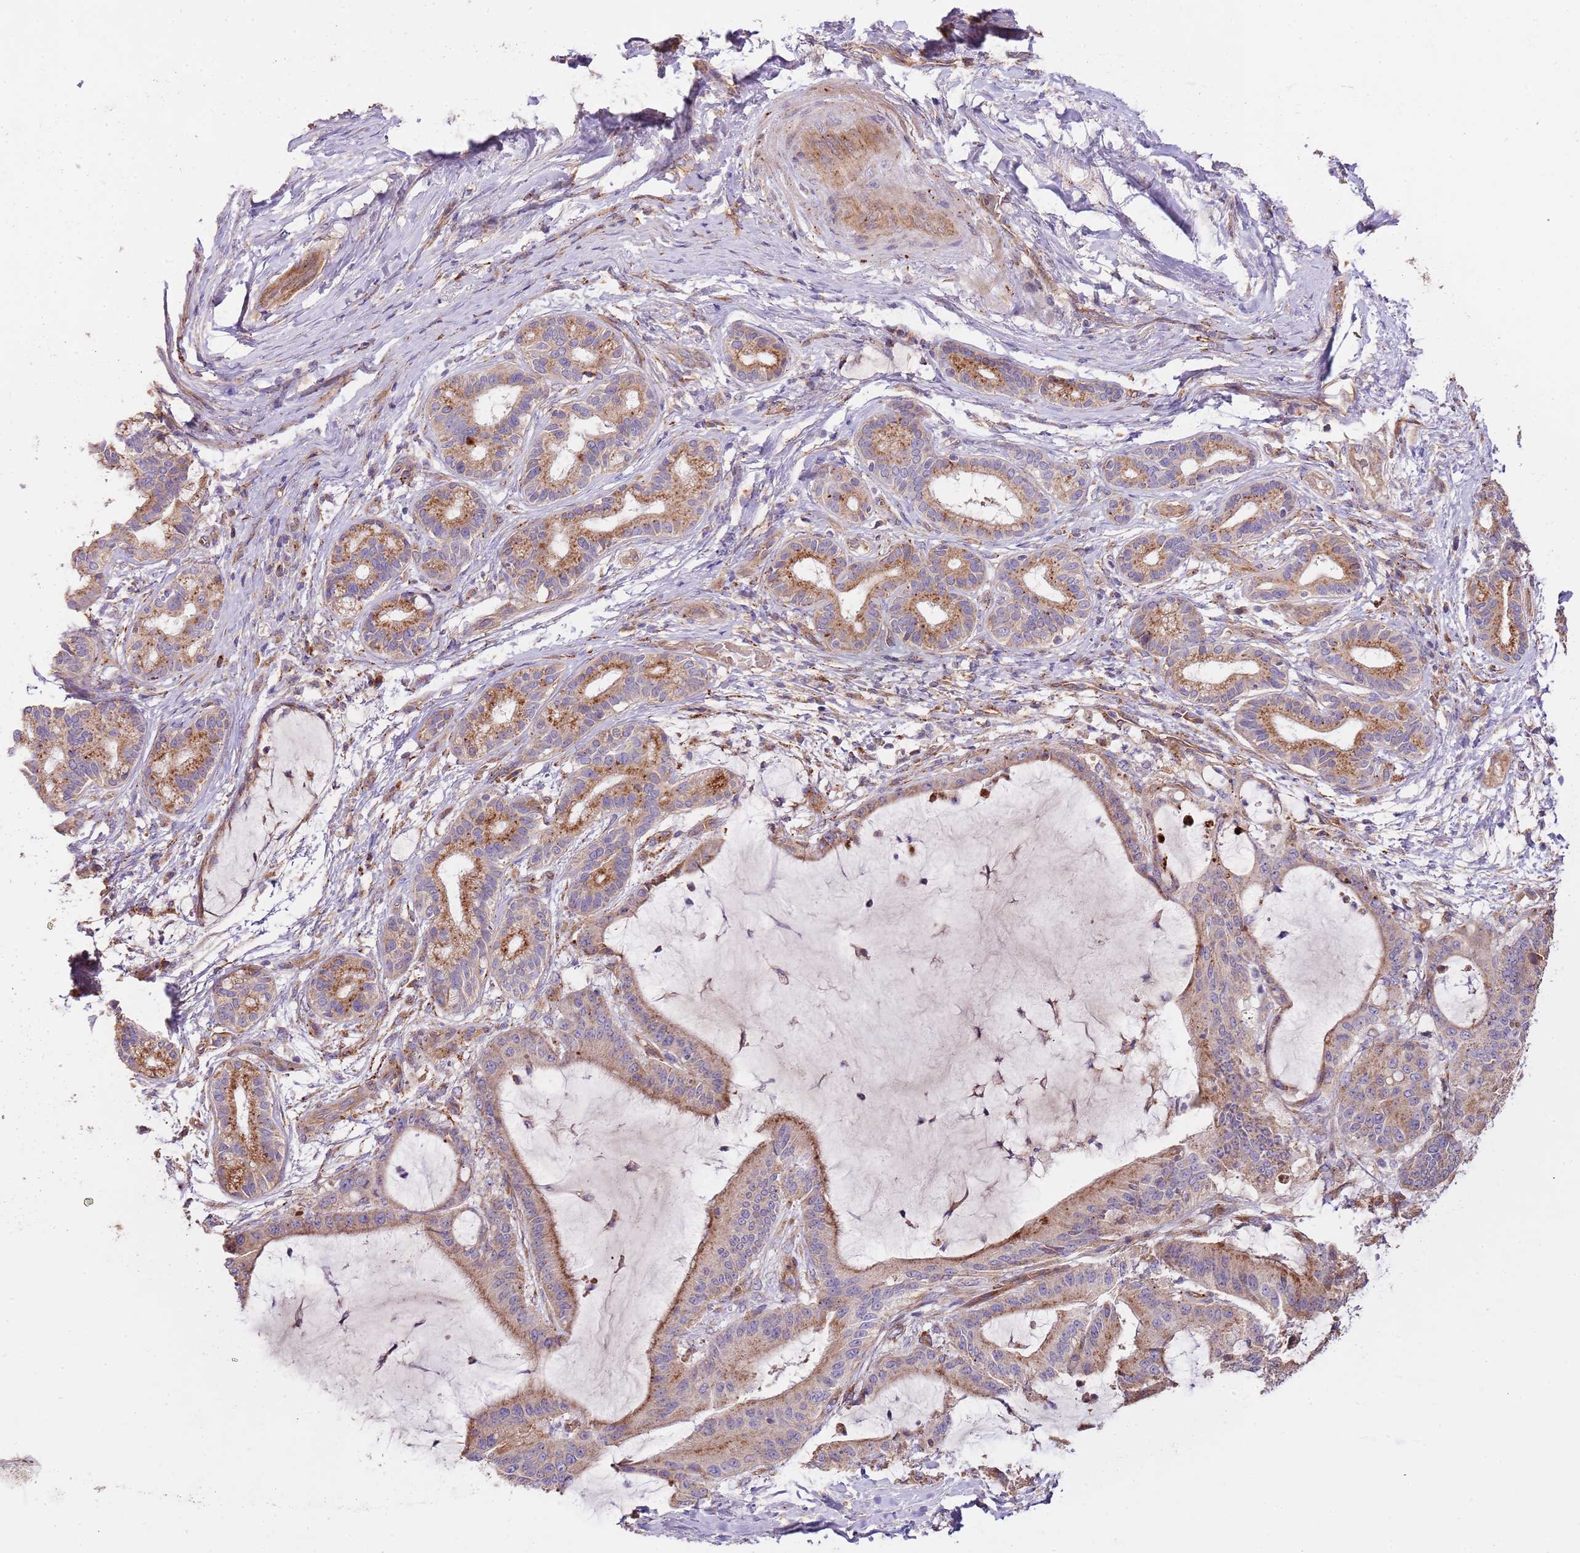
{"staining": {"intensity": "moderate", "quantity": "25%-75%", "location": "cytoplasmic/membranous"}, "tissue": "liver cancer", "cell_type": "Tumor cells", "image_type": "cancer", "snomed": [{"axis": "morphology", "description": "Normal tissue, NOS"}, {"axis": "morphology", "description": "Cholangiocarcinoma"}, {"axis": "topography", "description": "Liver"}, {"axis": "topography", "description": "Peripheral nerve tissue"}], "caption": "Immunohistochemical staining of liver cancer reveals moderate cytoplasmic/membranous protein expression in about 25%-75% of tumor cells. (Stains: DAB in brown, nuclei in blue, Microscopy: brightfield microscopy at high magnification).", "gene": "DOCK6", "patient": {"sex": "female", "age": 73}}